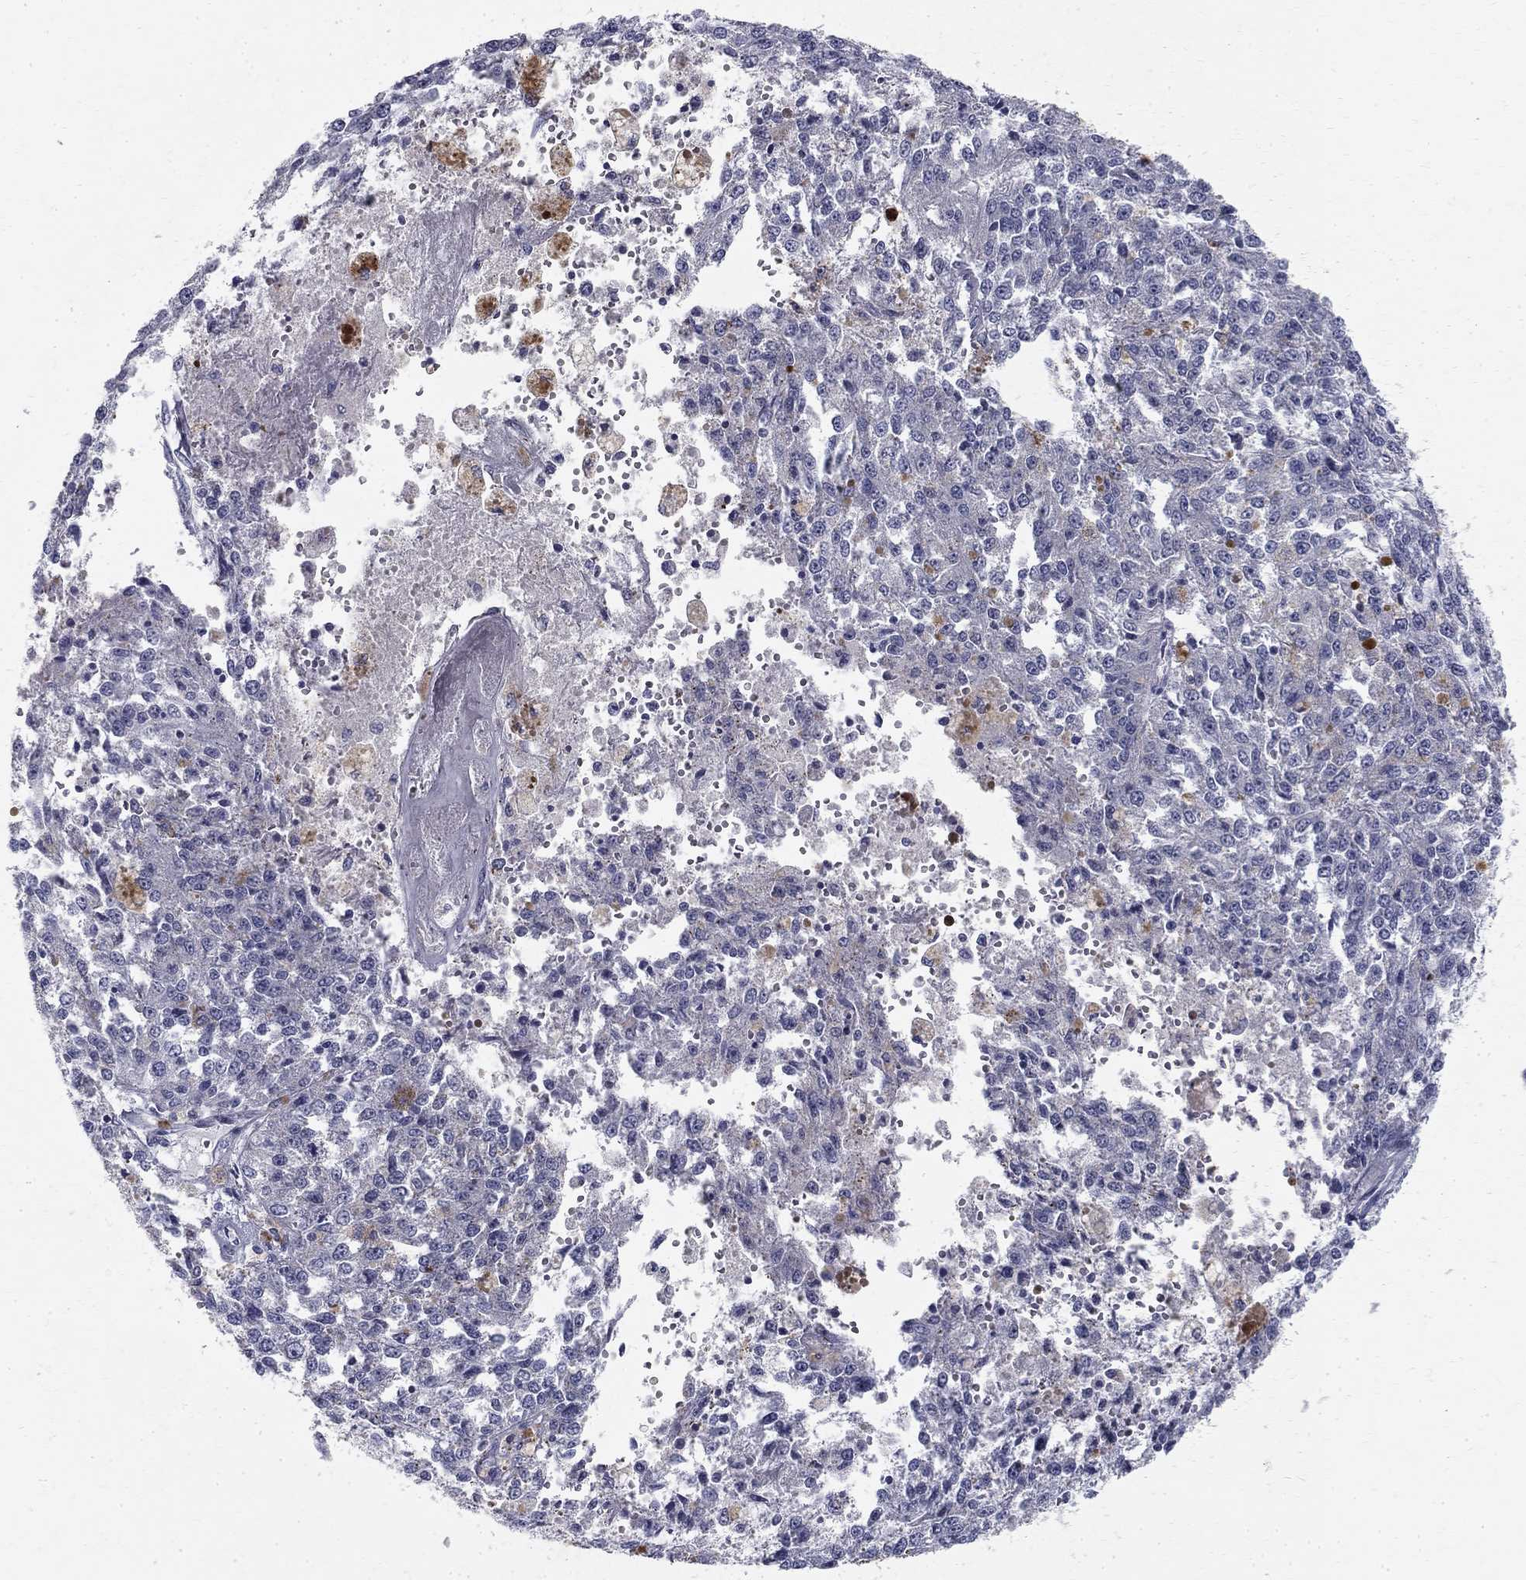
{"staining": {"intensity": "negative", "quantity": "none", "location": "none"}, "tissue": "melanoma", "cell_type": "Tumor cells", "image_type": "cancer", "snomed": [{"axis": "morphology", "description": "Malignant melanoma, Metastatic site"}, {"axis": "topography", "description": "Lymph node"}], "caption": "Immunohistochemistry (IHC) of human melanoma exhibits no positivity in tumor cells. The staining was performed using DAB to visualize the protein expression in brown, while the nuclei were stained in blue with hematoxylin (Magnification: 20x).", "gene": "CLIC6", "patient": {"sex": "female", "age": 64}}